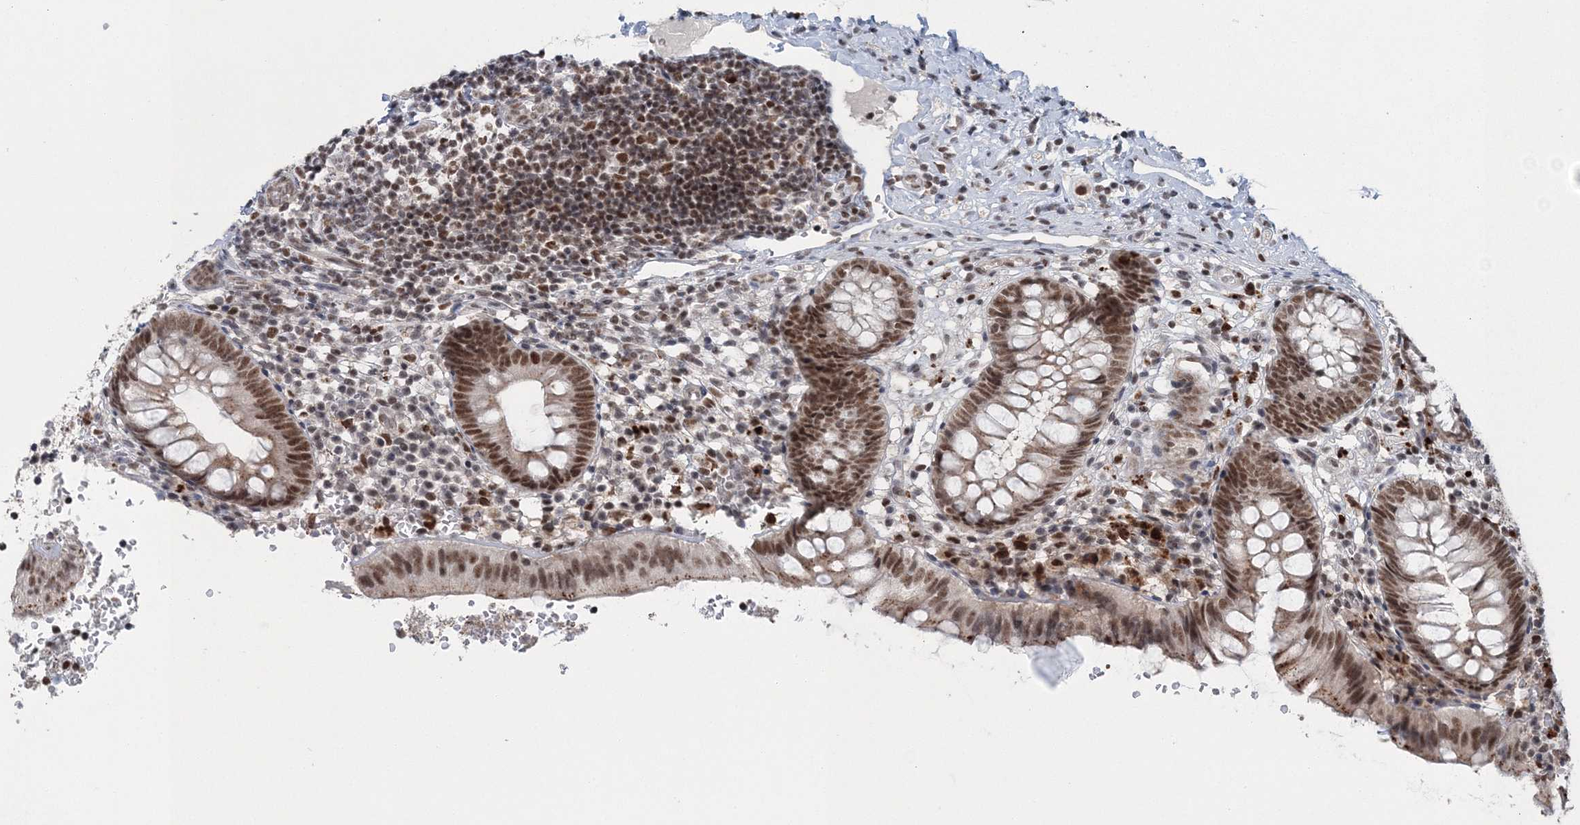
{"staining": {"intensity": "moderate", "quantity": ">75%", "location": "nuclear"}, "tissue": "appendix", "cell_type": "Glandular cells", "image_type": "normal", "snomed": [{"axis": "morphology", "description": "Normal tissue, NOS"}, {"axis": "topography", "description": "Appendix"}], "caption": "High-power microscopy captured an immunohistochemistry micrograph of benign appendix, revealing moderate nuclear positivity in about >75% of glandular cells. The staining is performed using DAB brown chromogen to label protein expression. The nuclei are counter-stained blue using hematoxylin.", "gene": "PDS5A", "patient": {"sex": "male", "age": 8}}